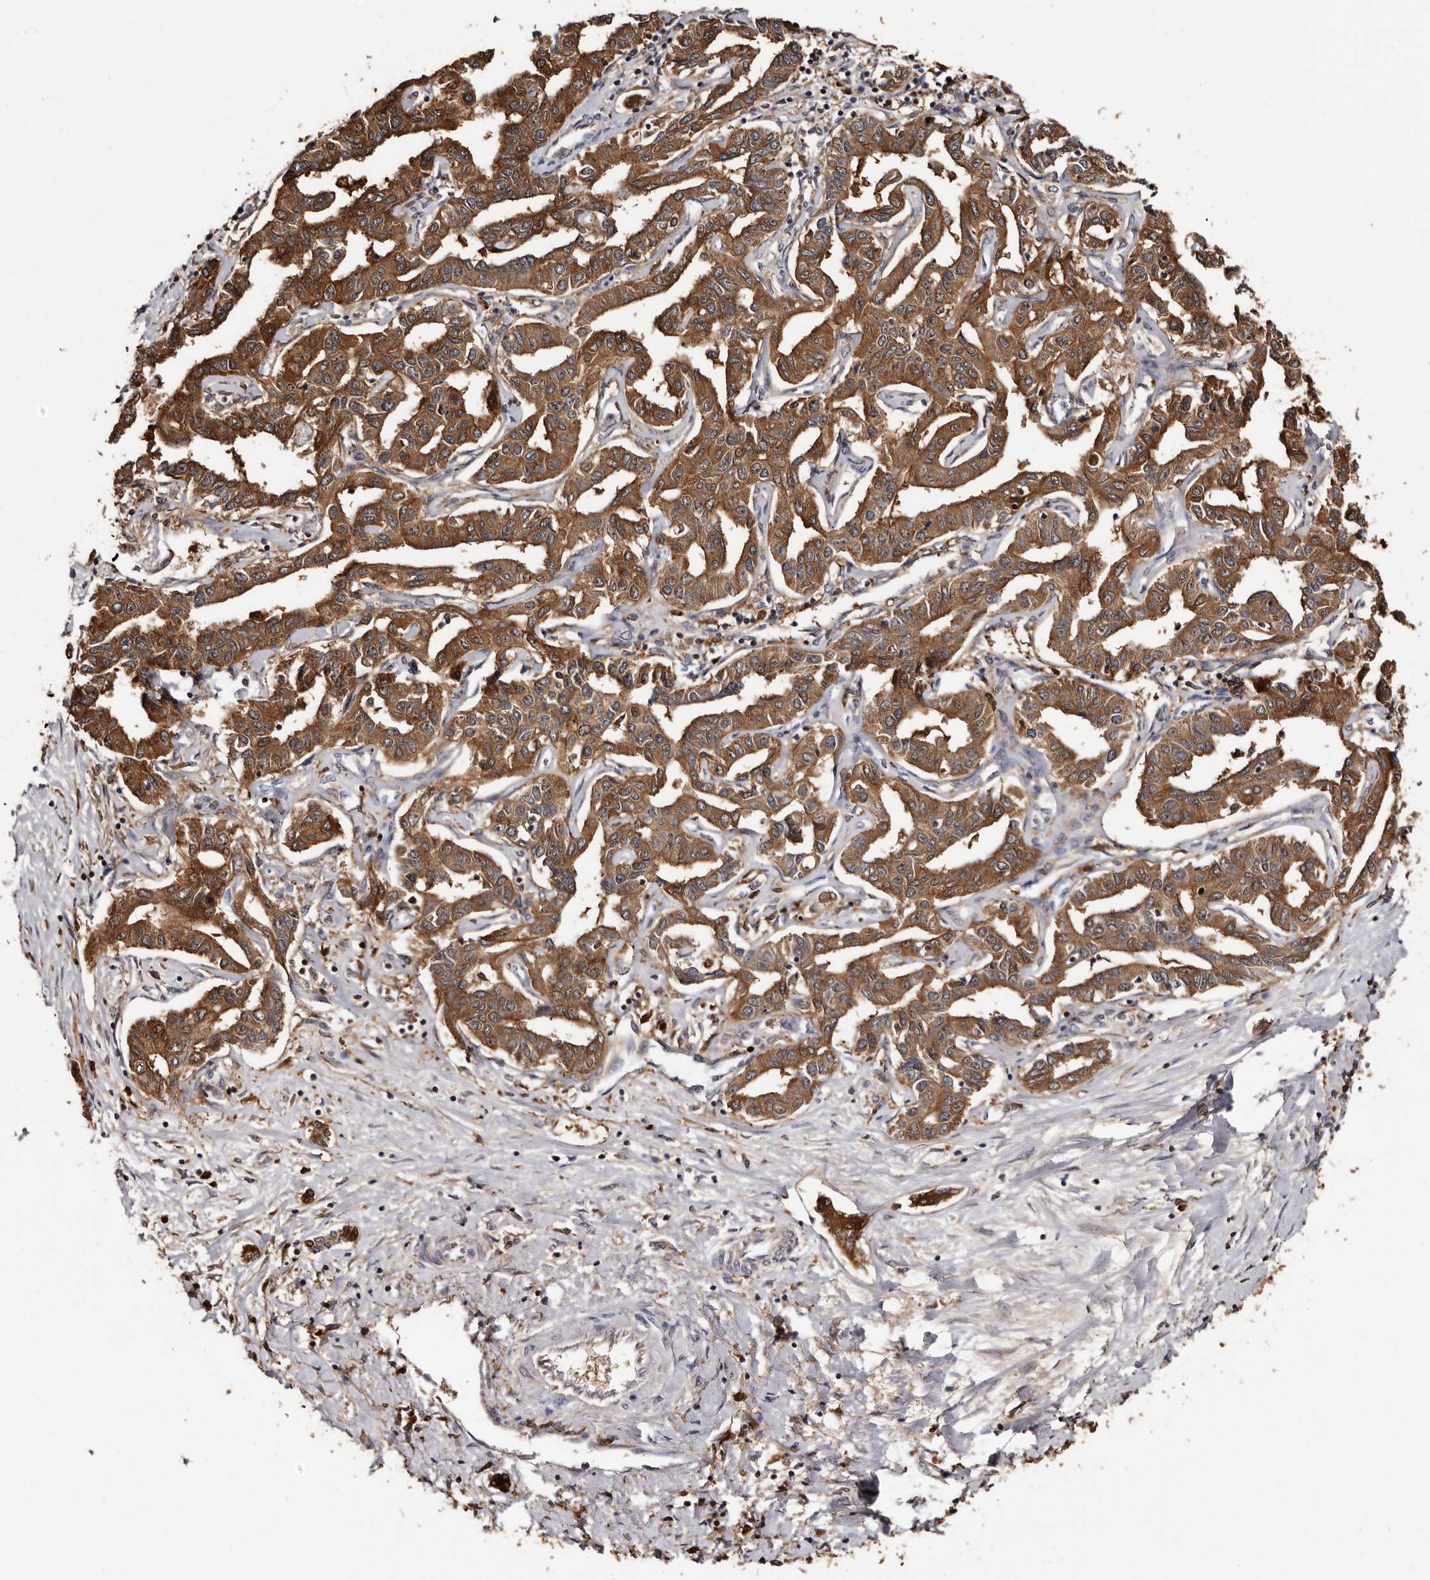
{"staining": {"intensity": "strong", "quantity": ">75%", "location": "cytoplasmic/membranous,nuclear"}, "tissue": "liver cancer", "cell_type": "Tumor cells", "image_type": "cancer", "snomed": [{"axis": "morphology", "description": "Cholangiocarcinoma"}, {"axis": "topography", "description": "Liver"}], "caption": "Human liver cancer stained for a protein (brown) demonstrates strong cytoplasmic/membranous and nuclear positive positivity in about >75% of tumor cells.", "gene": "DNPH1", "patient": {"sex": "male", "age": 59}}